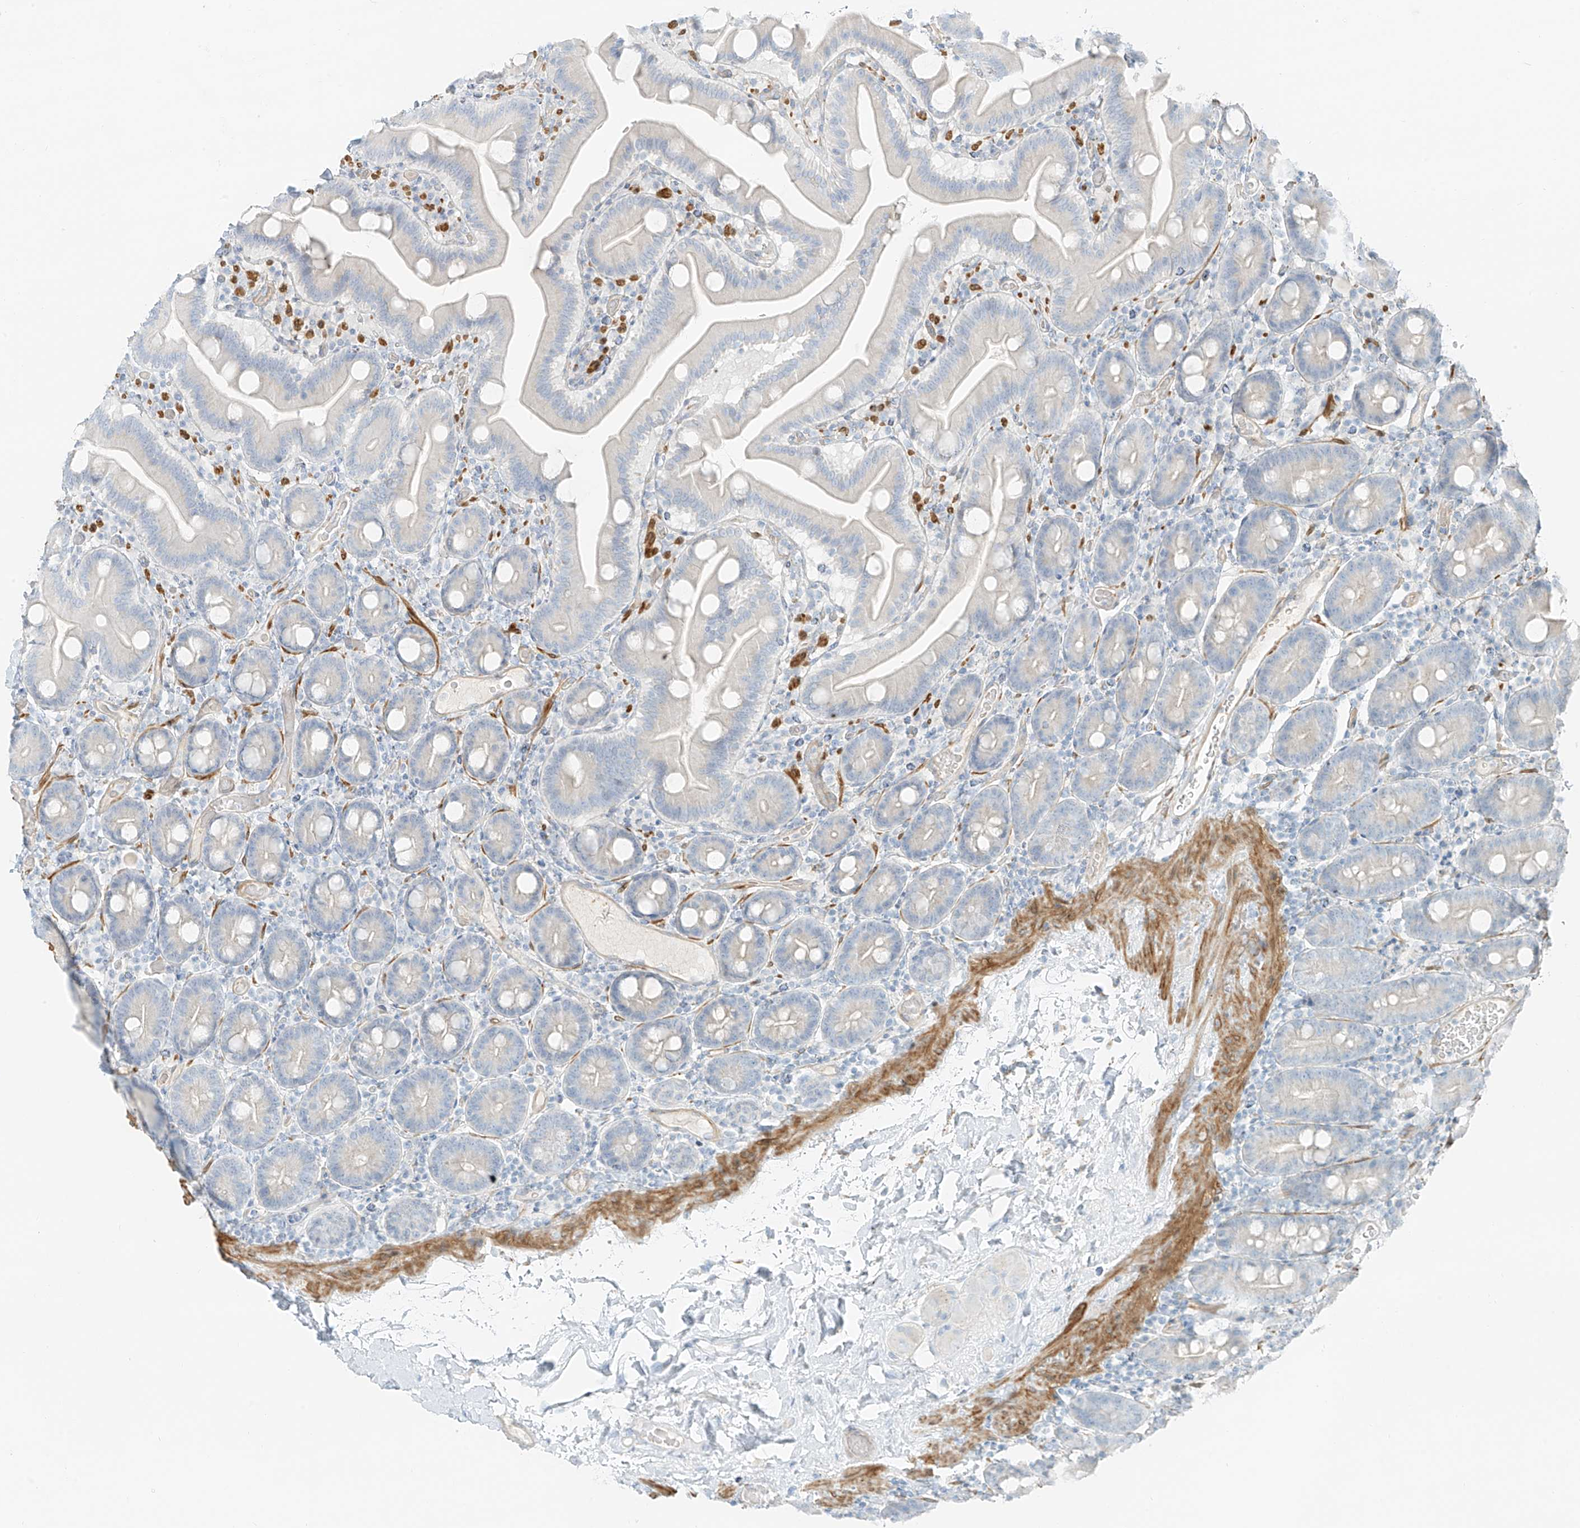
{"staining": {"intensity": "negative", "quantity": "none", "location": "none"}, "tissue": "duodenum", "cell_type": "Glandular cells", "image_type": "normal", "snomed": [{"axis": "morphology", "description": "Normal tissue, NOS"}, {"axis": "topography", "description": "Duodenum"}], "caption": "Immunohistochemical staining of benign duodenum shows no significant staining in glandular cells. (DAB (3,3'-diaminobenzidine) IHC visualized using brightfield microscopy, high magnification).", "gene": "SMCP", "patient": {"sex": "male", "age": 55}}